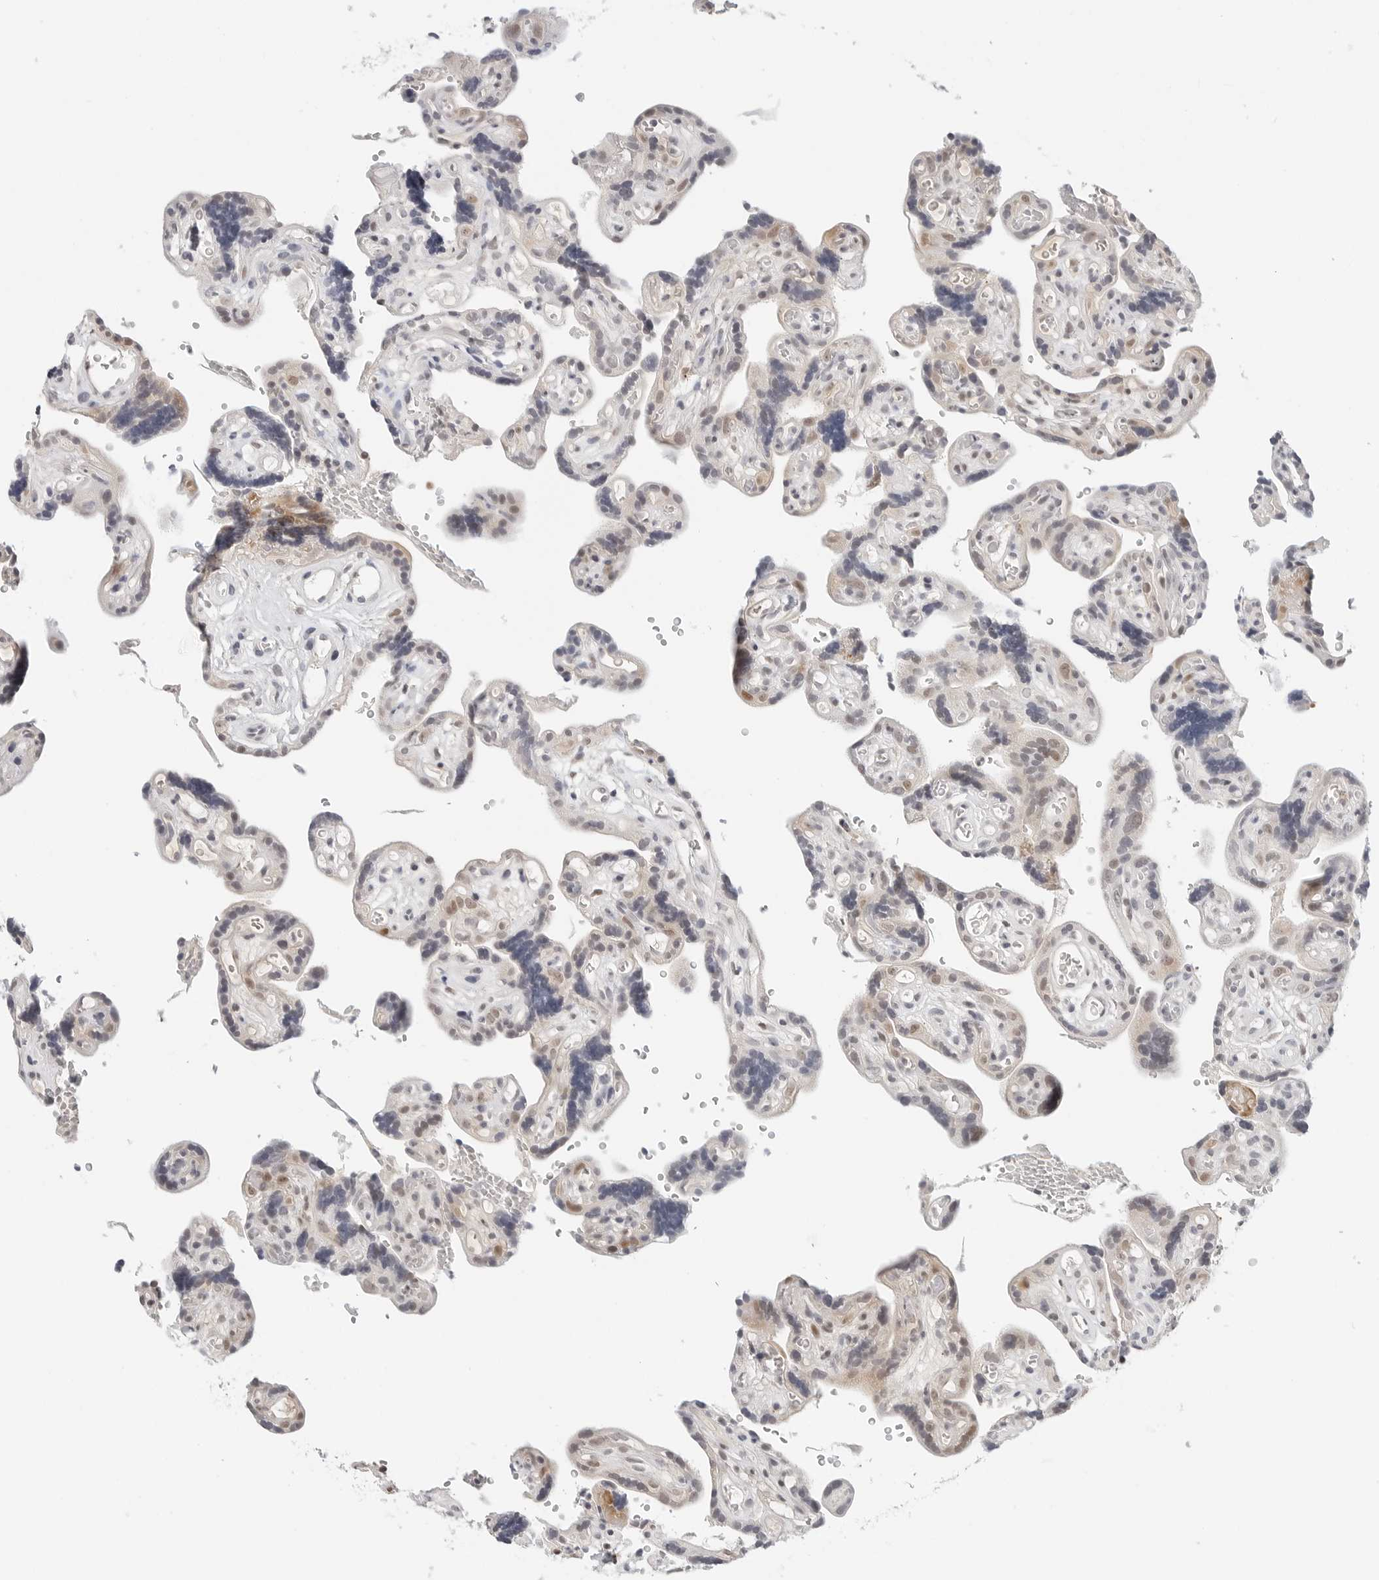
{"staining": {"intensity": "moderate", "quantity": "<25%", "location": "cytoplasmic/membranous,nuclear"}, "tissue": "placenta", "cell_type": "Decidual cells", "image_type": "normal", "snomed": [{"axis": "morphology", "description": "Normal tissue, NOS"}, {"axis": "topography", "description": "Placenta"}], "caption": "IHC of benign placenta demonstrates low levels of moderate cytoplasmic/membranous,nuclear expression in approximately <25% of decidual cells.", "gene": "TSEN2", "patient": {"sex": "female", "age": 30}}